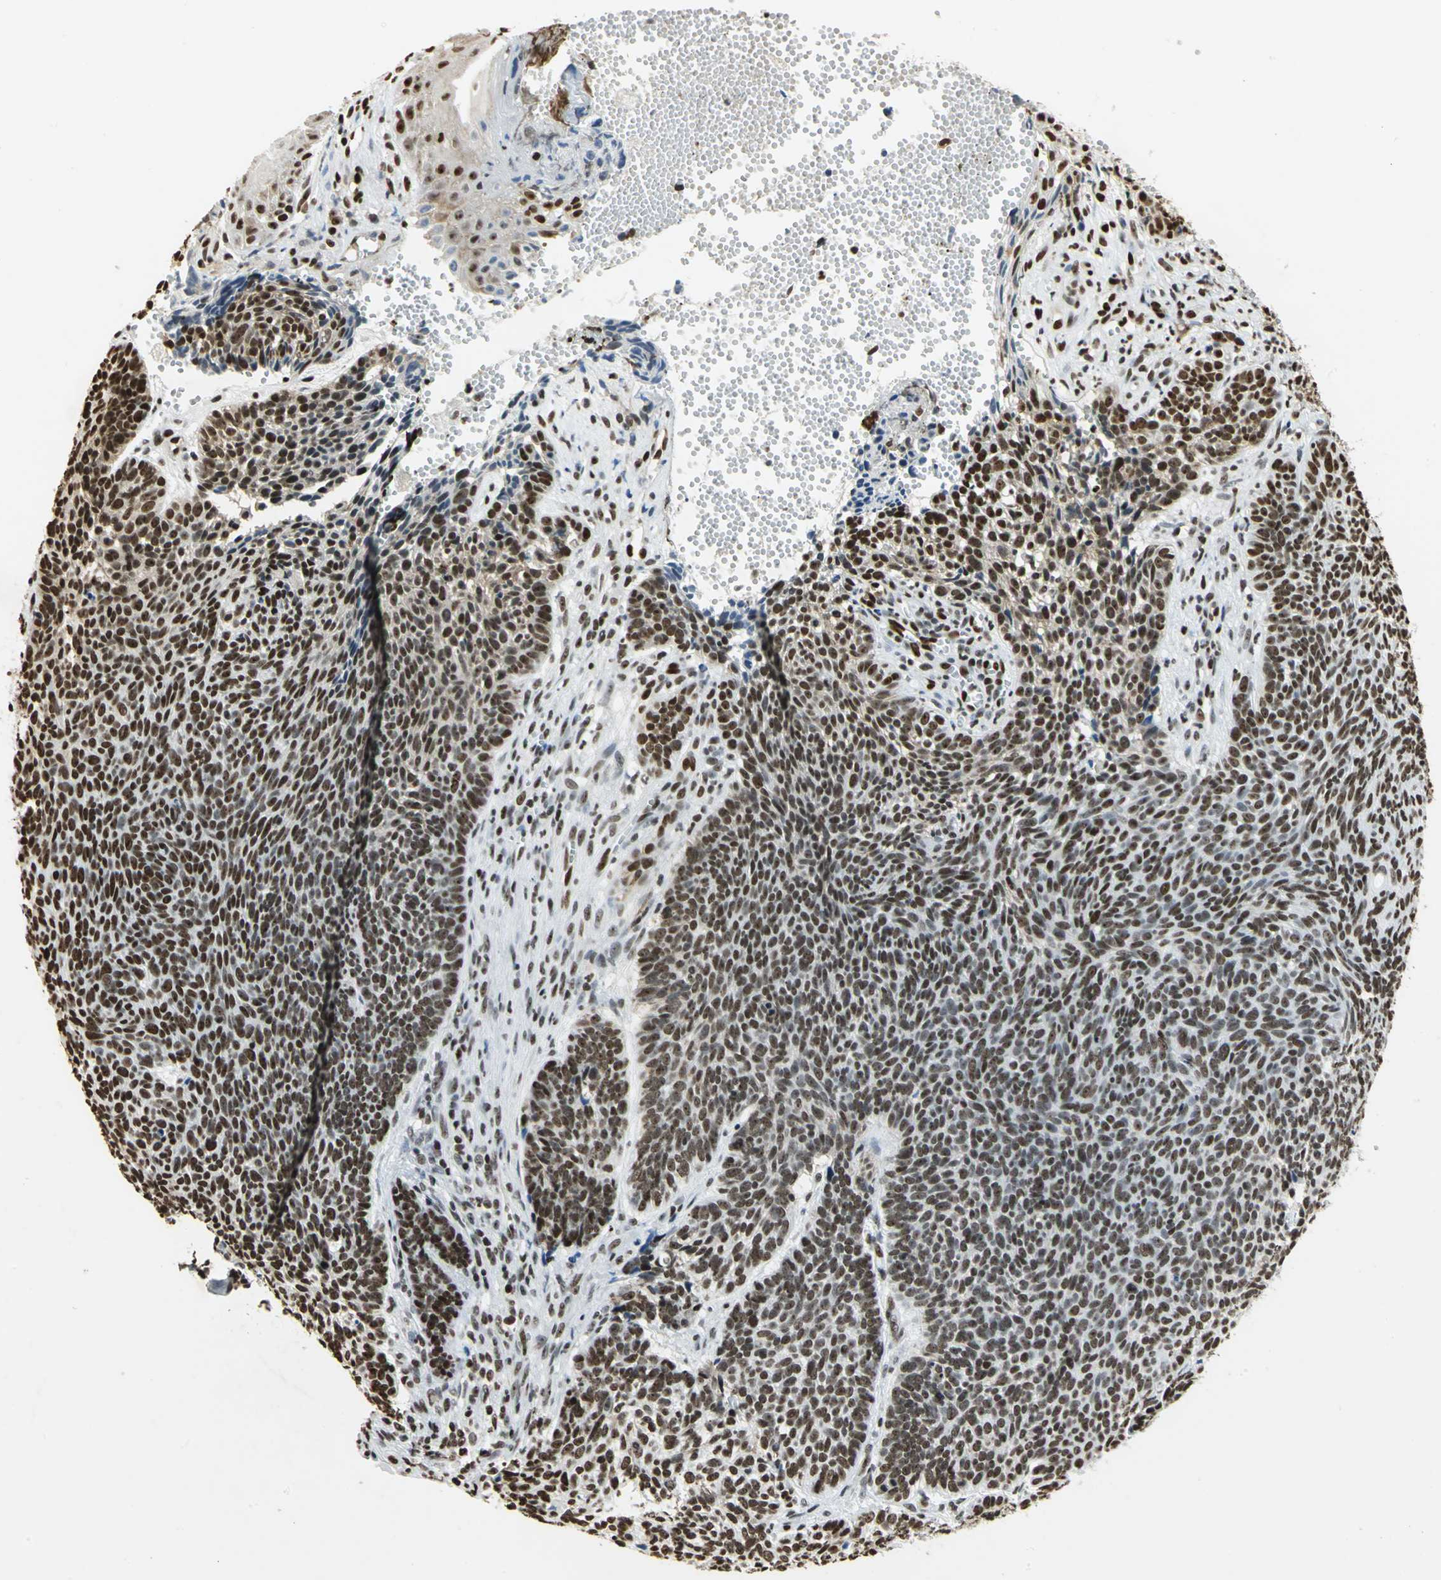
{"staining": {"intensity": "strong", "quantity": ">75%", "location": "nuclear"}, "tissue": "skin cancer", "cell_type": "Tumor cells", "image_type": "cancer", "snomed": [{"axis": "morphology", "description": "Basal cell carcinoma"}, {"axis": "topography", "description": "Skin"}], "caption": "DAB immunohistochemical staining of skin cancer displays strong nuclear protein expression in about >75% of tumor cells. (brown staining indicates protein expression, while blue staining denotes nuclei).", "gene": "HMGB1", "patient": {"sex": "male", "age": 84}}